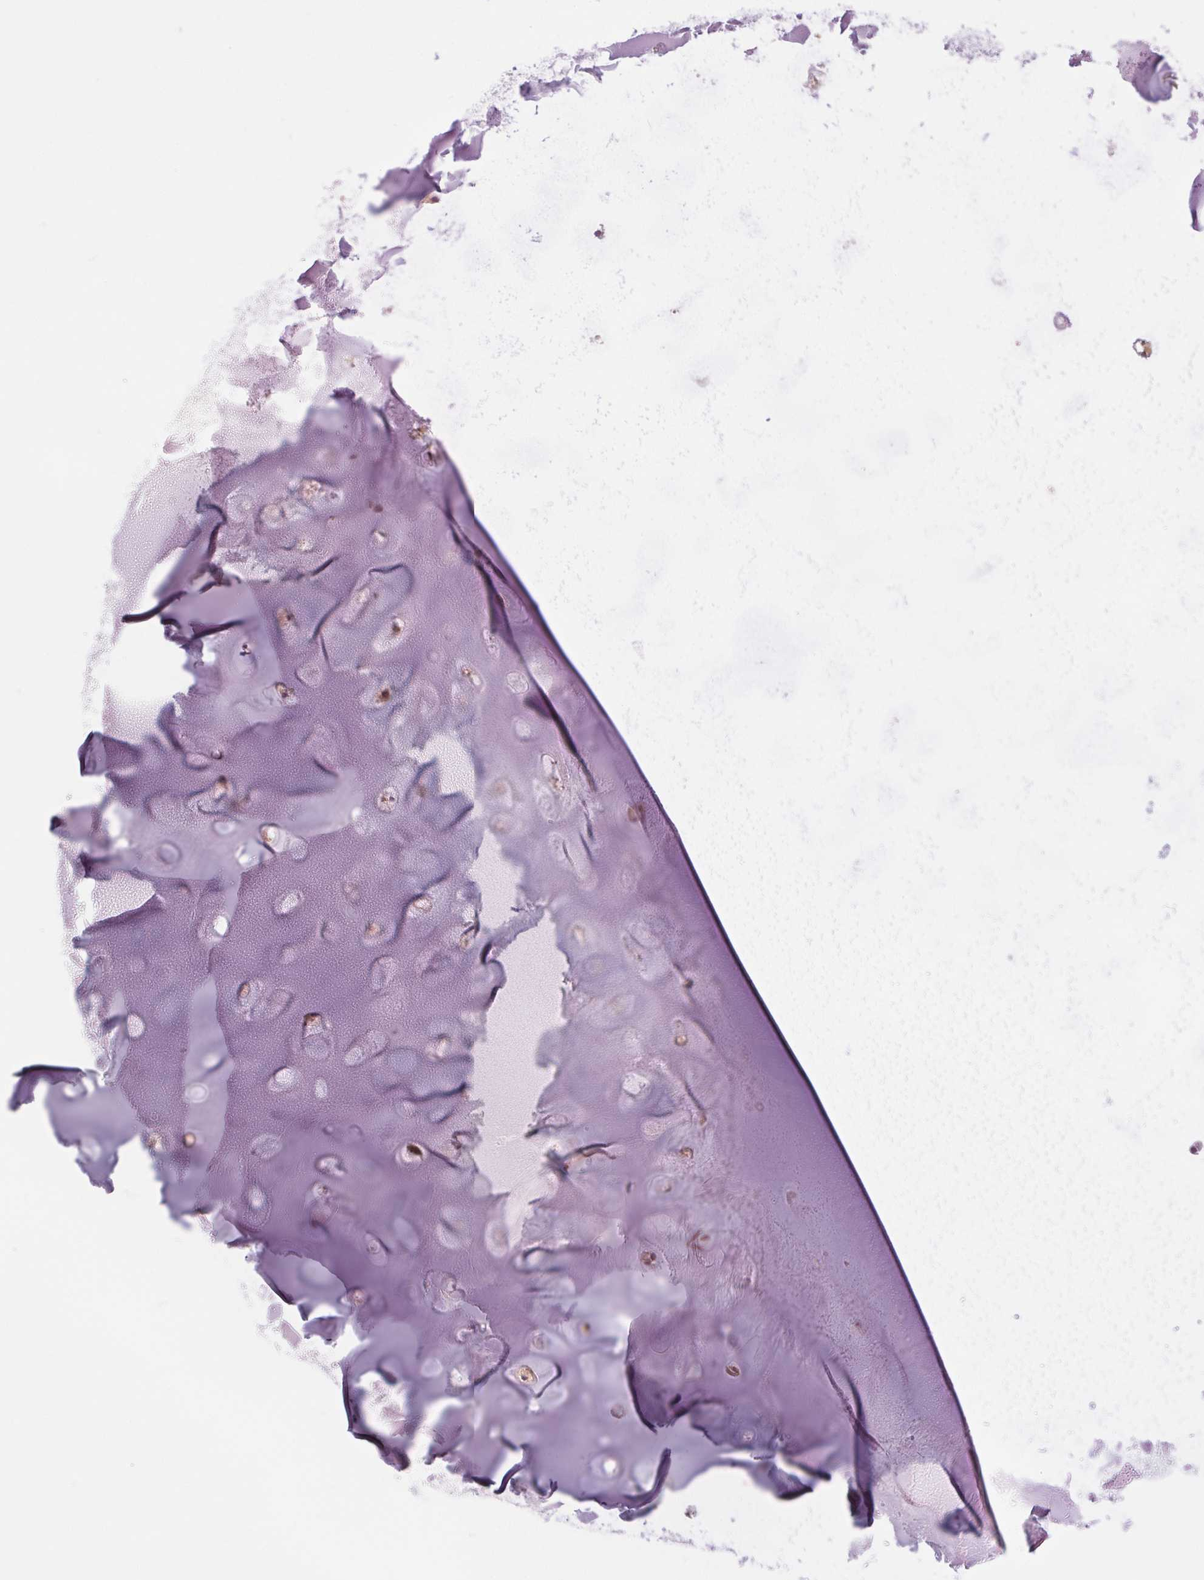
{"staining": {"intensity": "negative", "quantity": "none", "location": "none"}, "tissue": "adipose tissue", "cell_type": "Adipocytes", "image_type": "normal", "snomed": [{"axis": "morphology", "description": "Normal tissue, NOS"}, {"axis": "morphology", "description": "Squamous cell carcinoma, NOS"}, {"axis": "topography", "description": "Cartilage tissue"}, {"axis": "topography", "description": "Bronchus"}, {"axis": "topography", "description": "Lung"}], "caption": "Protein analysis of normal adipose tissue demonstrates no significant expression in adipocytes.", "gene": "MAP3K5", "patient": {"sex": "male", "age": 66}}